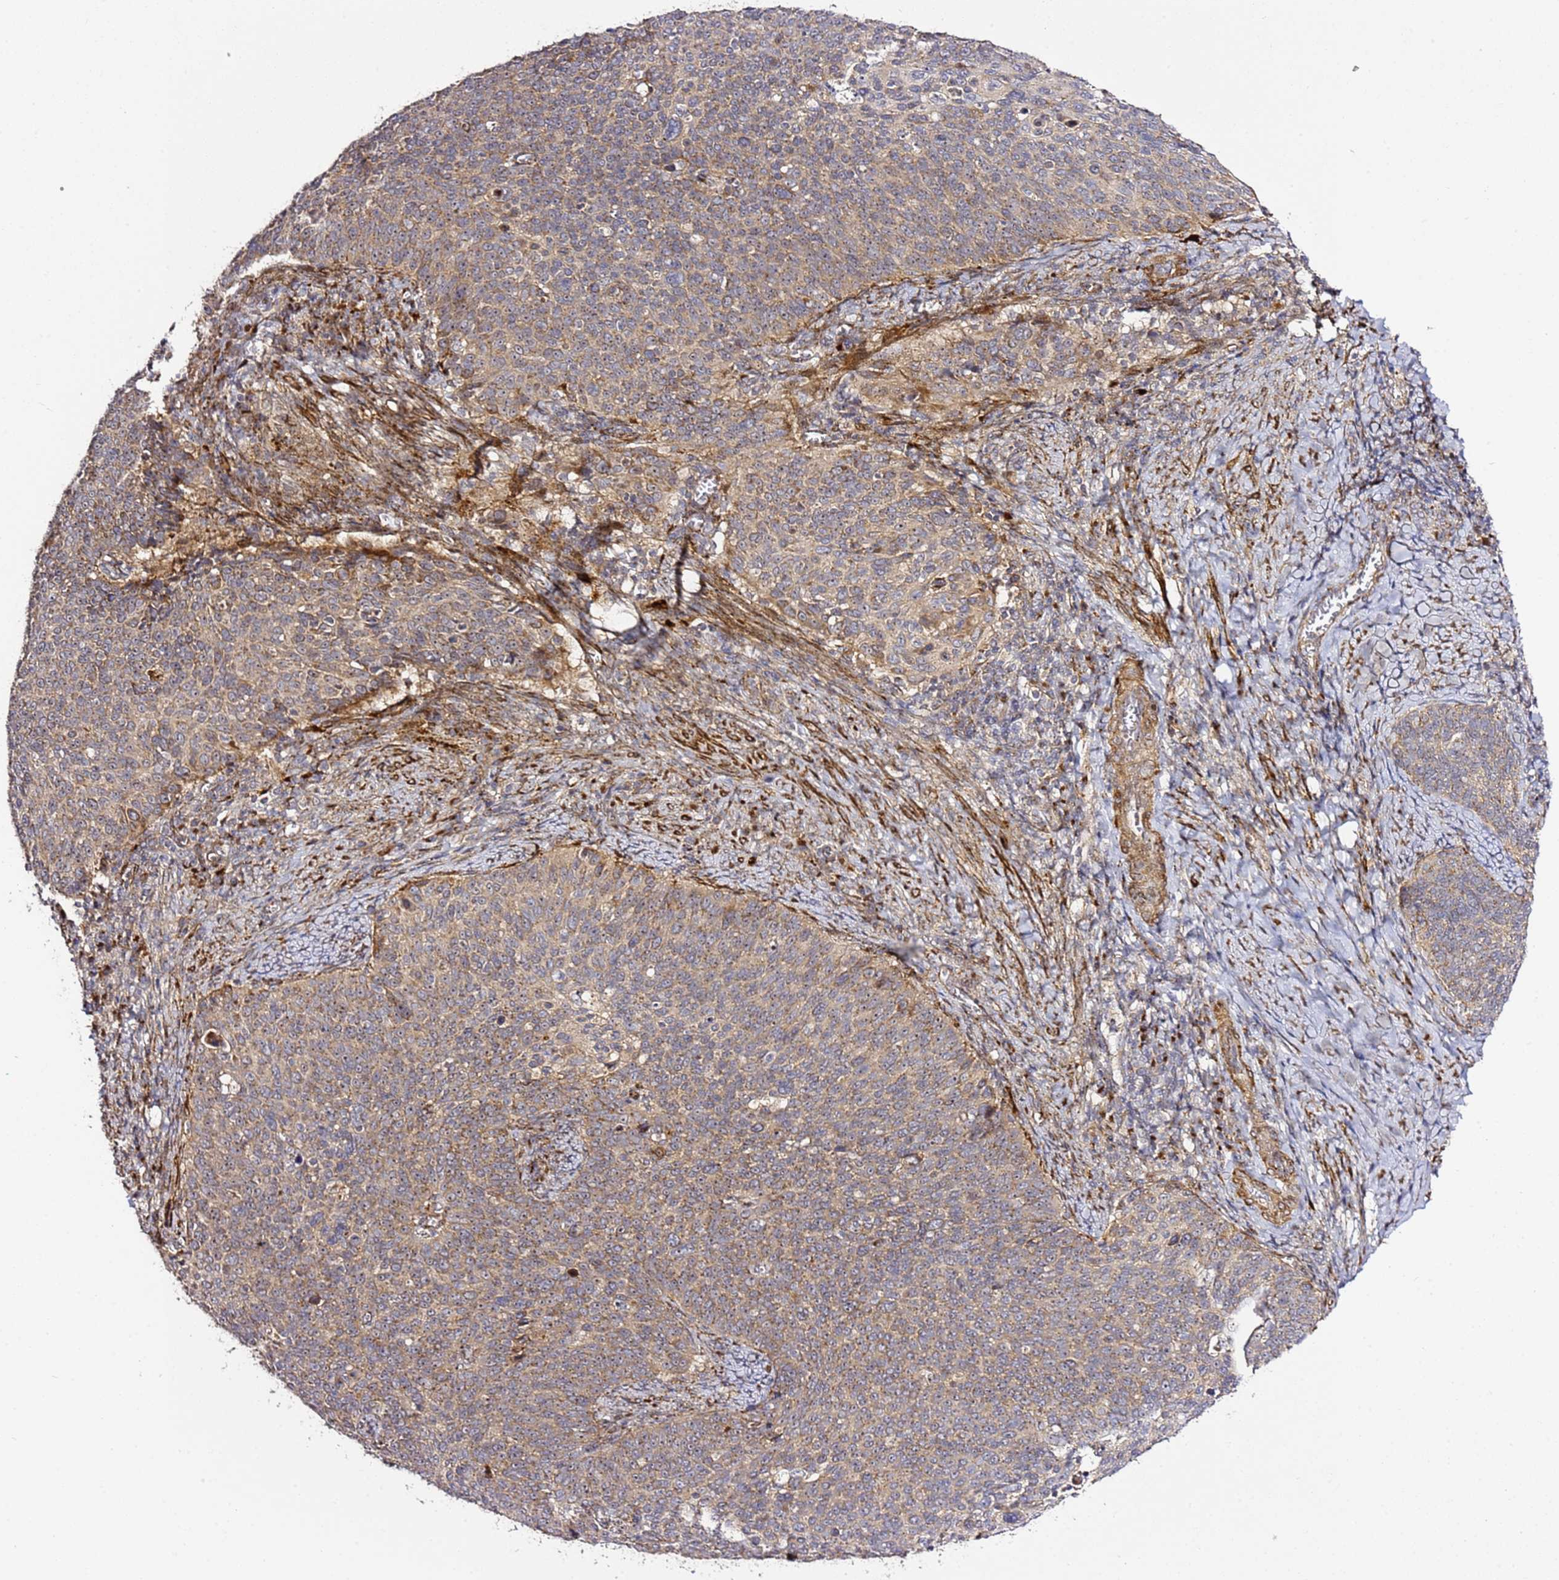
{"staining": {"intensity": "moderate", "quantity": ">75%", "location": "cytoplasmic/membranous"}, "tissue": "cervical cancer", "cell_type": "Tumor cells", "image_type": "cancer", "snomed": [{"axis": "morphology", "description": "Normal tissue, NOS"}, {"axis": "morphology", "description": "Squamous cell carcinoma, NOS"}, {"axis": "topography", "description": "Cervix"}], "caption": "A histopathology image showing moderate cytoplasmic/membranous positivity in approximately >75% of tumor cells in cervical squamous cell carcinoma, as visualized by brown immunohistochemical staining.", "gene": "PVRIG", "patient": {"sex": "female", "age": 39}}